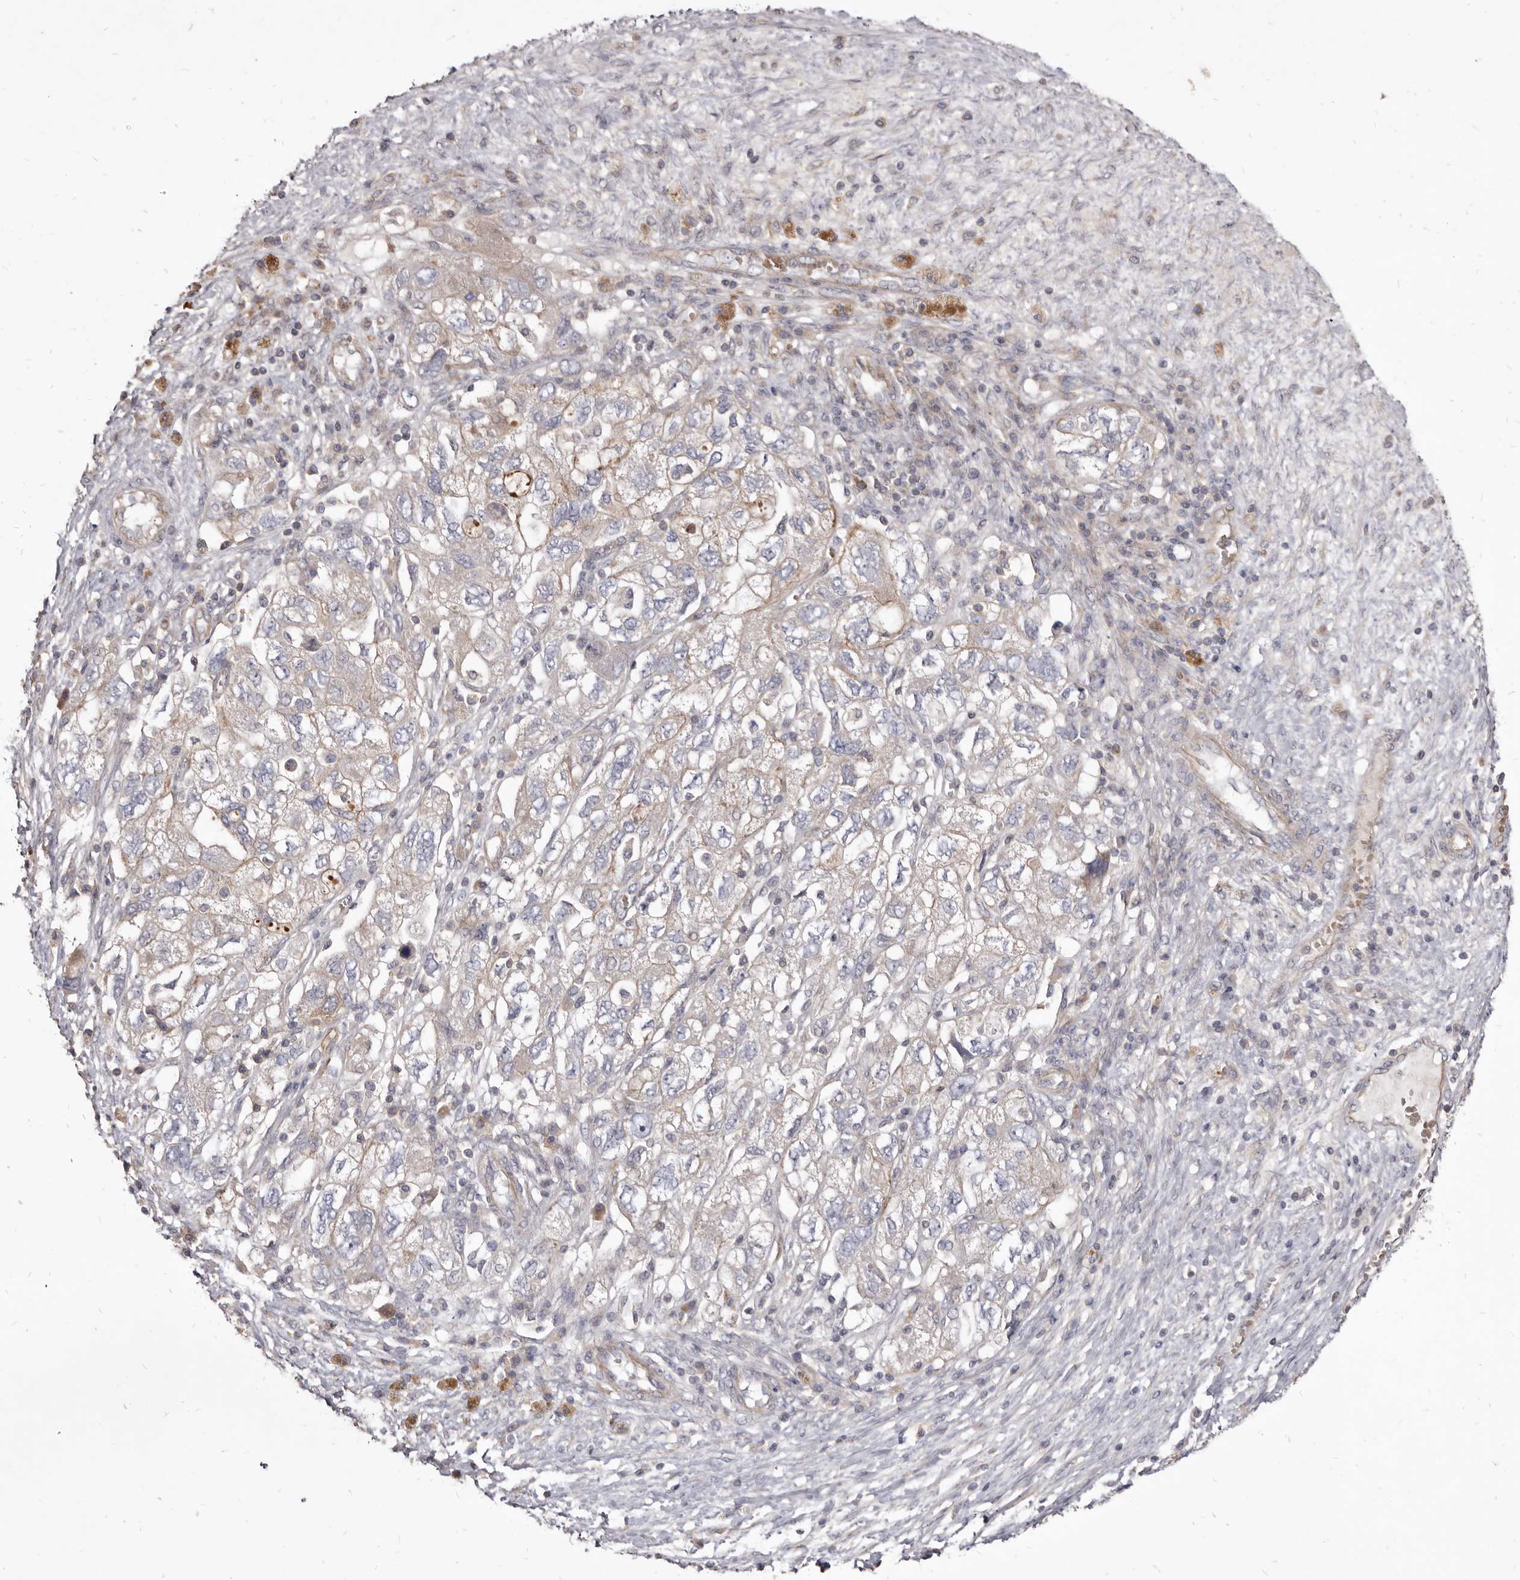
{"staining": {"intensity": "weak", "quantity": "<25%", "location": "cytoplasmic/membranous"}, "tissue": "ovarian cancer", "cell_type": "Tumor cells", "image_type": "cancer", "snomed": [{"axis": "morphology", "description": "Carcinoma, NOS"}, {"axis": "morphology", "description": "Cystadenocarcinoma, serous, NOS"}, {"axis": "topography", "description": "Ovary"}], "caption": "This is an IHC histopathology image of human ovarian cancer. There is no staining in tumor cells.", "gene": "FAS", "patient": {"sex": "female", "age": 69}}